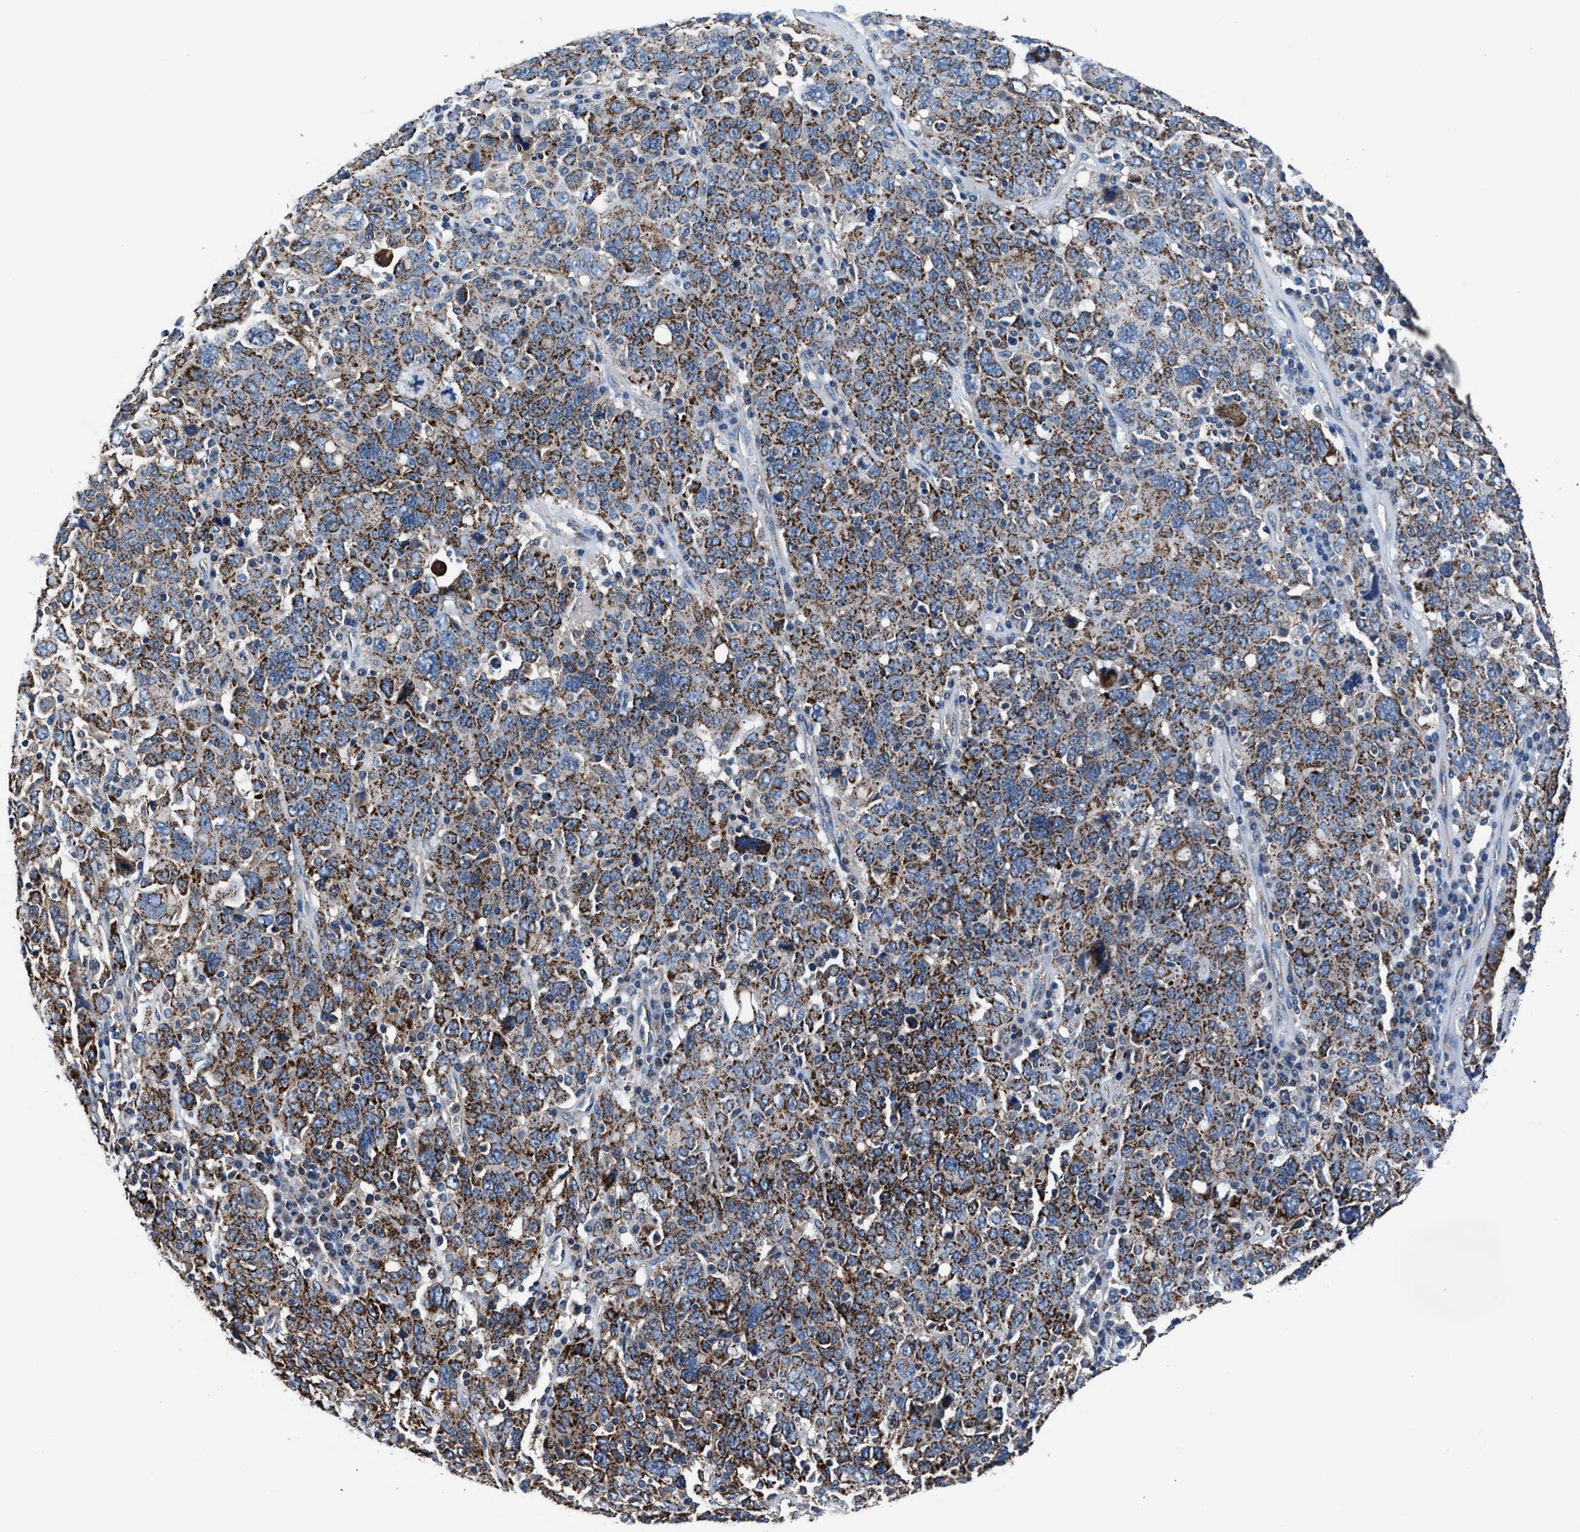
{"staining": {"intensity": "strong", "quantity": ">75%", "location": "cytoplasmic/membranous"}, "tissue": "ovarian cancer", "cell_type": "Tumor cells", "image_type": "cancer", "snomed": [{"axis": "morphology", "description": "Carcinoma, endometroid"}, {"axis": "topography", "description": "Ovary"}], "caption": "Ovarian cancer (endometroid carcinoma) tissue displays strong cytoplasmic/membranous expression in about >75% of tumor cells", "gene": "NKTR", "patient": {"sex": "female", "age": 62}}